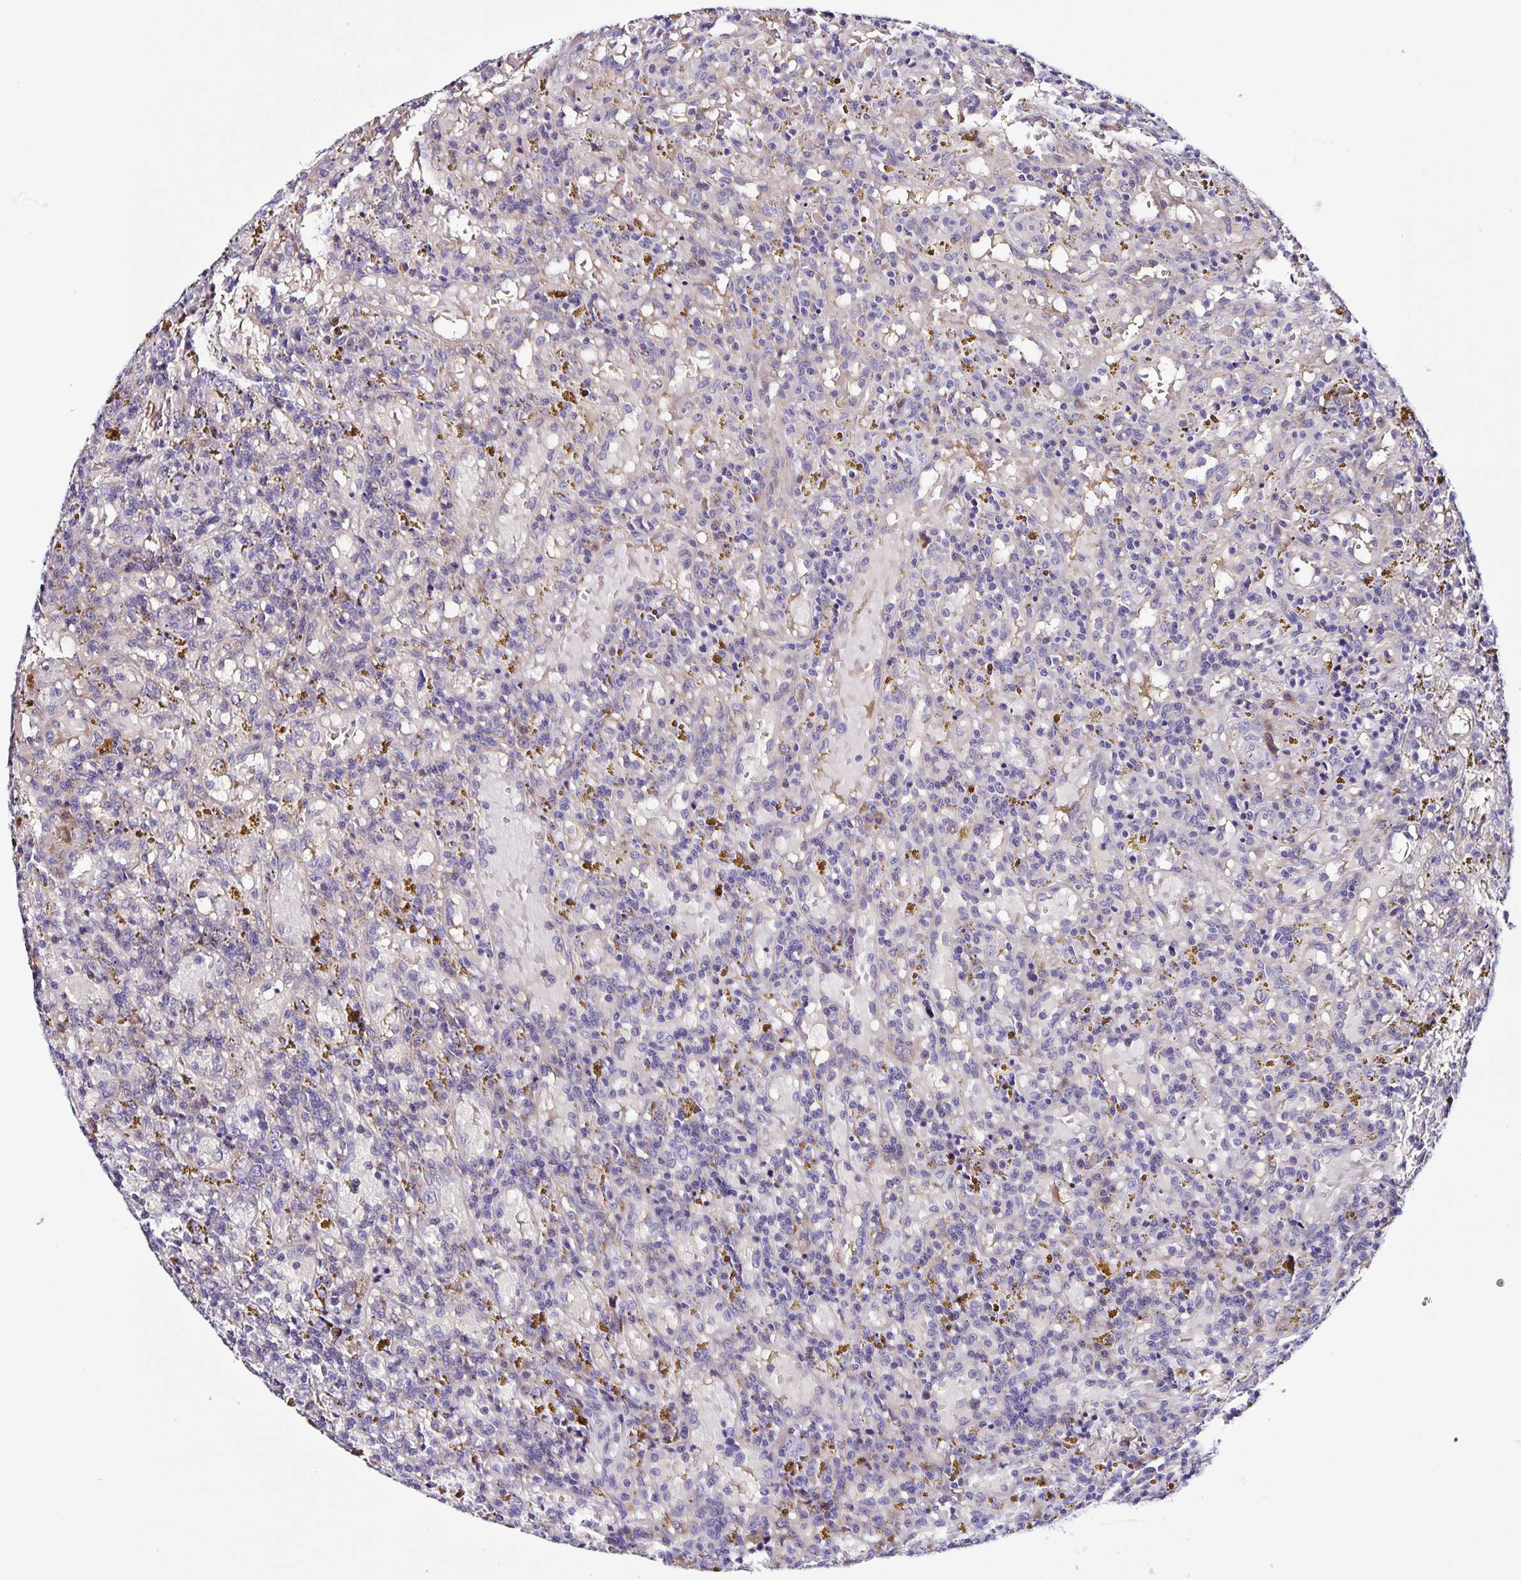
{"staining": {"intensity": "negative", "quantity": "none", "location": "none"}, "tissue": "lymphoma", "cell_type": "Tumor cells", "image_type": "cancer", "snomed": [{"axis": "morphology", "description": "Malignant lymphoma, non-Hodgkin's type, Low grade"}, {"axis": "topography", "description": "Spleen"}], "caption": "Tumor cells are negative for protein expression in human malignant lymphoma, non-Hodgkin's type (low-grade).", "gene": "RNFT2", "patient": {"sex": "female", "age": 65}}